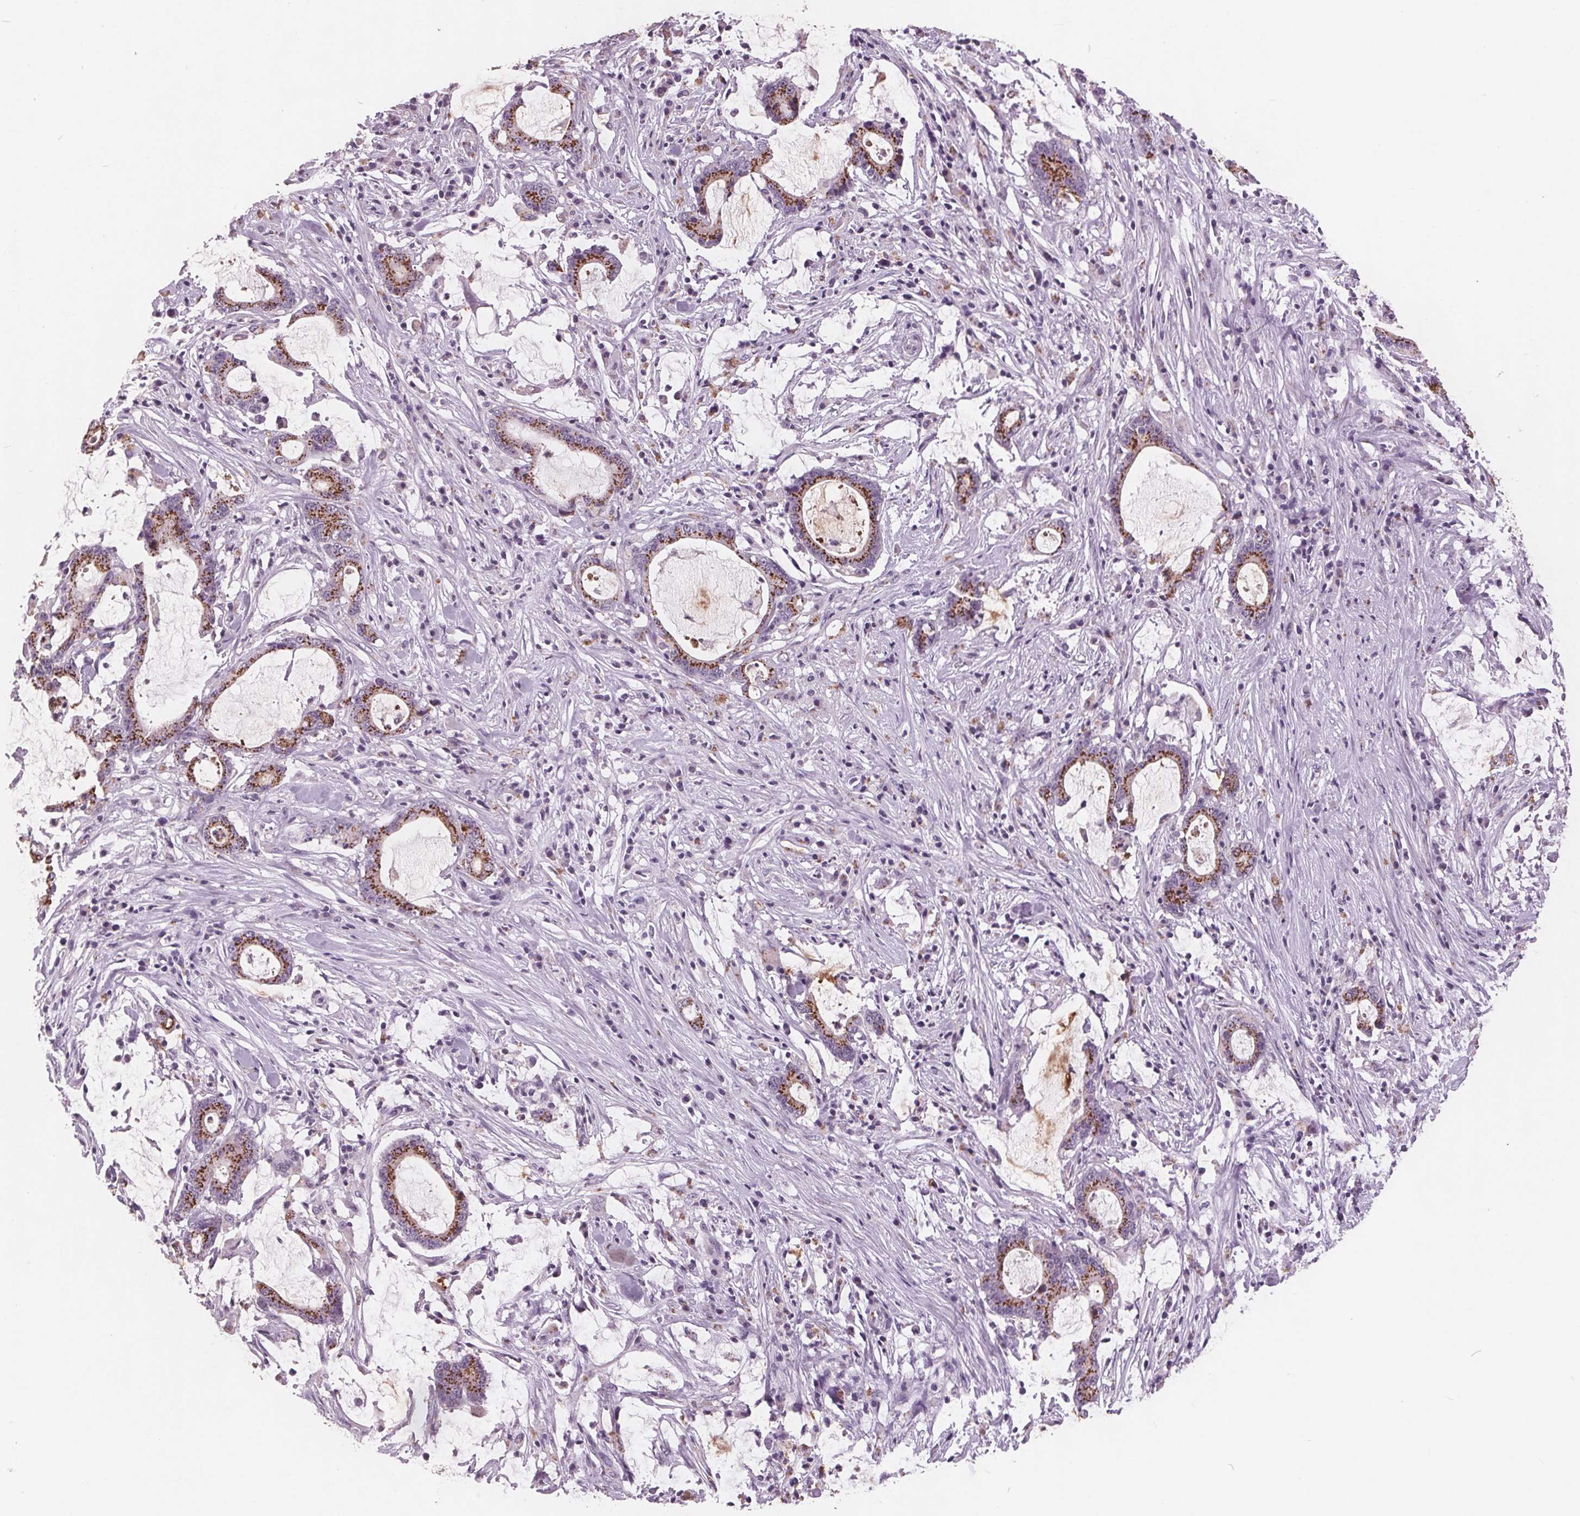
{"staining": {"intensity": "strong", "quantity": ">75%", "location": "cytoplasmic/membranous"}, "tissue": "stomach cancer", "cell_type": "Tumor cells", "image_type": "cancer", "snomed": [{"axis": "morphology", "description": "Adenocarcinoma, NOS"}, {"axis": "topography", "description": "Stomach, upper"}], "caption": "This is a micrograph of immunohistochemistry (IHC) staining of adenocarcinoma (stomach), which shows strong expression in the cytoplasmic/membranous of tumor cells.", "gene": "PTPN14", "patient": {"sex": "male", "age": 68}}